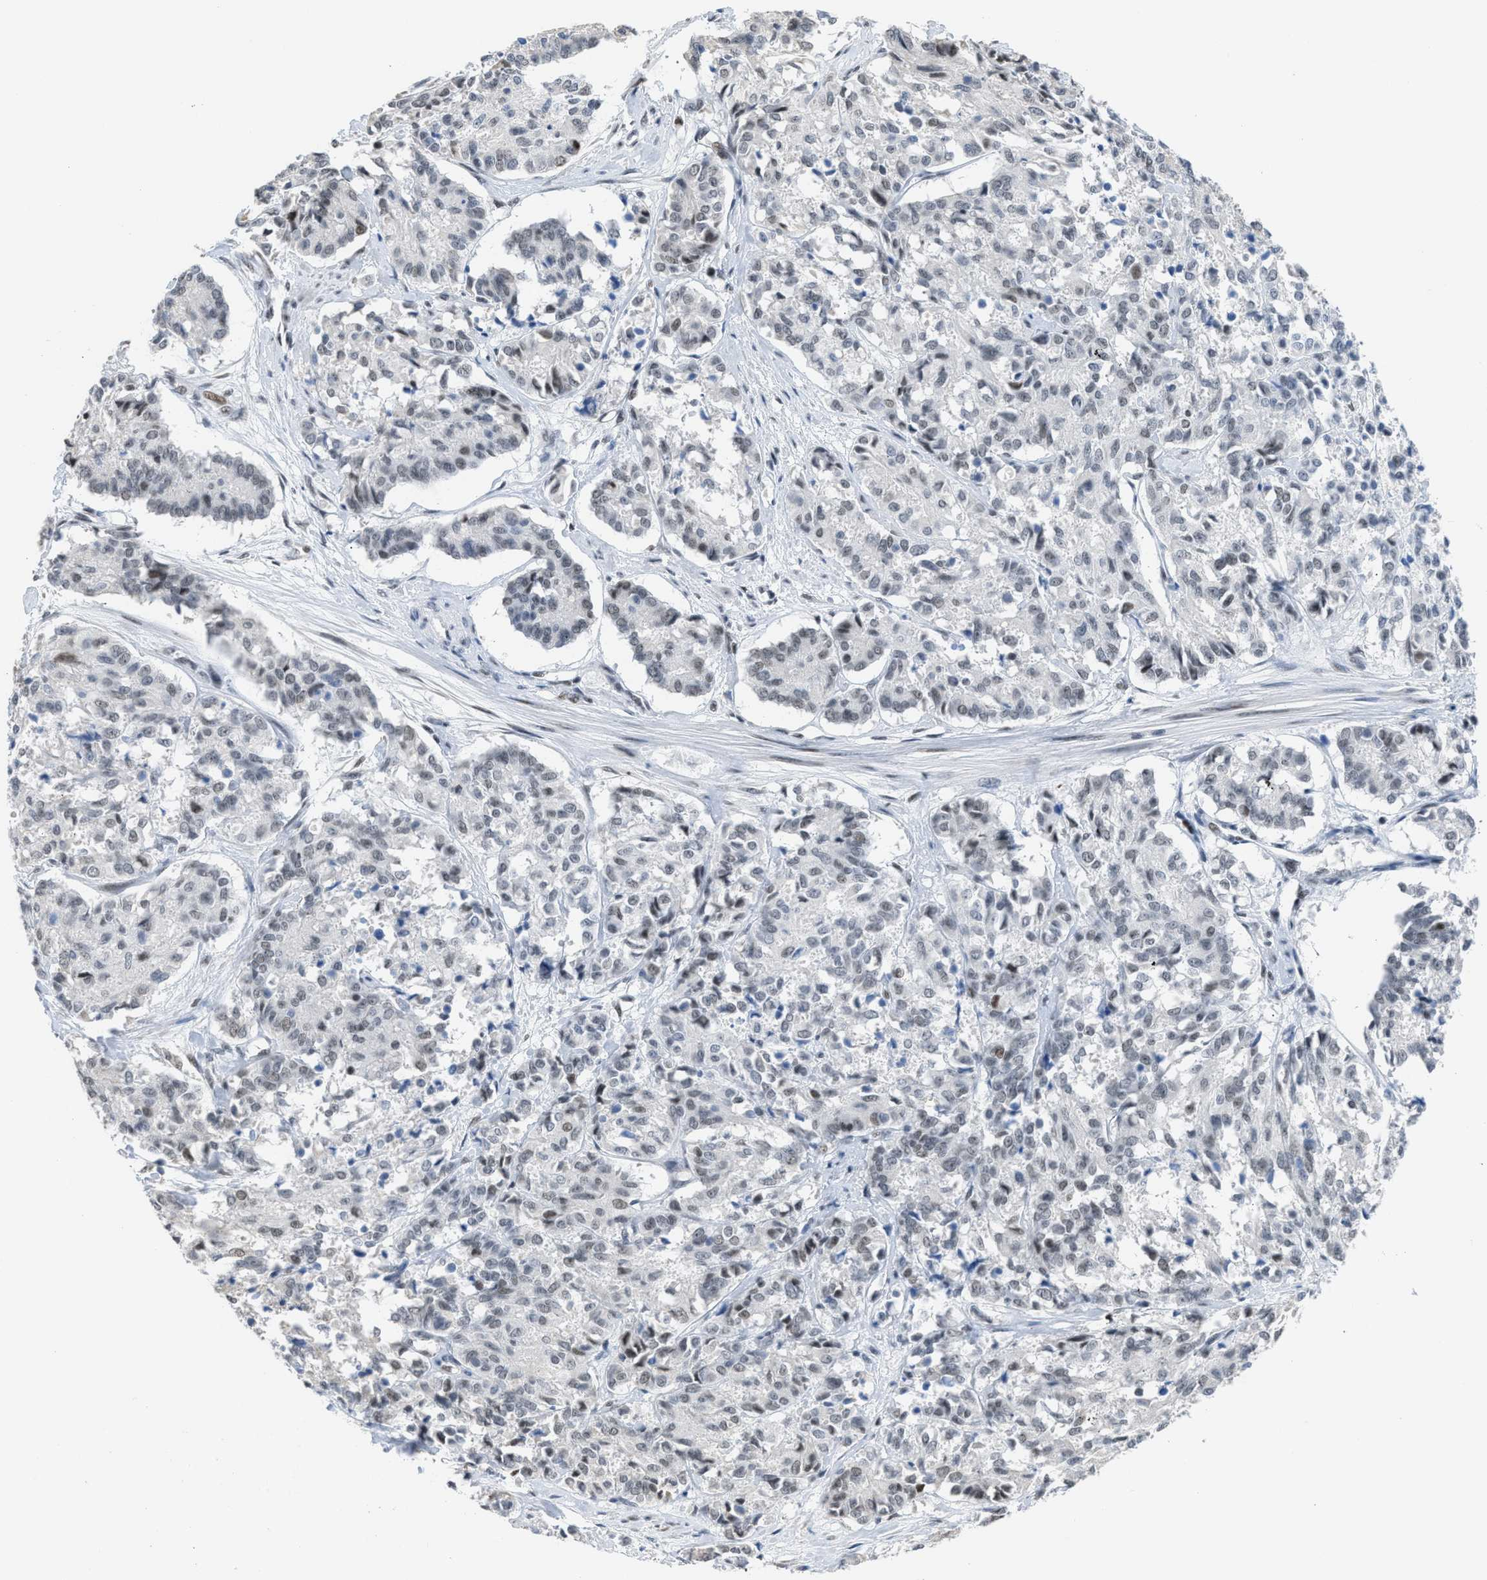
{"staining": {"intensity": "weak", "quantity": "<25%", "location": "nuclear"}, "tissue": "cervical cancer", "cell_type": "Tumor cells", "image_type": "cancer", "snomed": [{"axis": "morphology", "description": "Squamous cell carcinoma, NOS"}, {"axis": "topography", "description": "Cervix"}], "caption": "High magnification brightfield microscopy of cervical cancer (squamous cell carcinoma) stained with DAB (brown) and counterstained with hematoxylin (blue): tumor cells show no significant staining. (Stains: DAB (3,3'-diaminobenzidine) immunohistochemistry with hematoxylin counter stain, Microscopy: brightfield microscopy at high magnification).", "gene": "TERF2IP", "patient": {"sex": "female", "age": 35}}